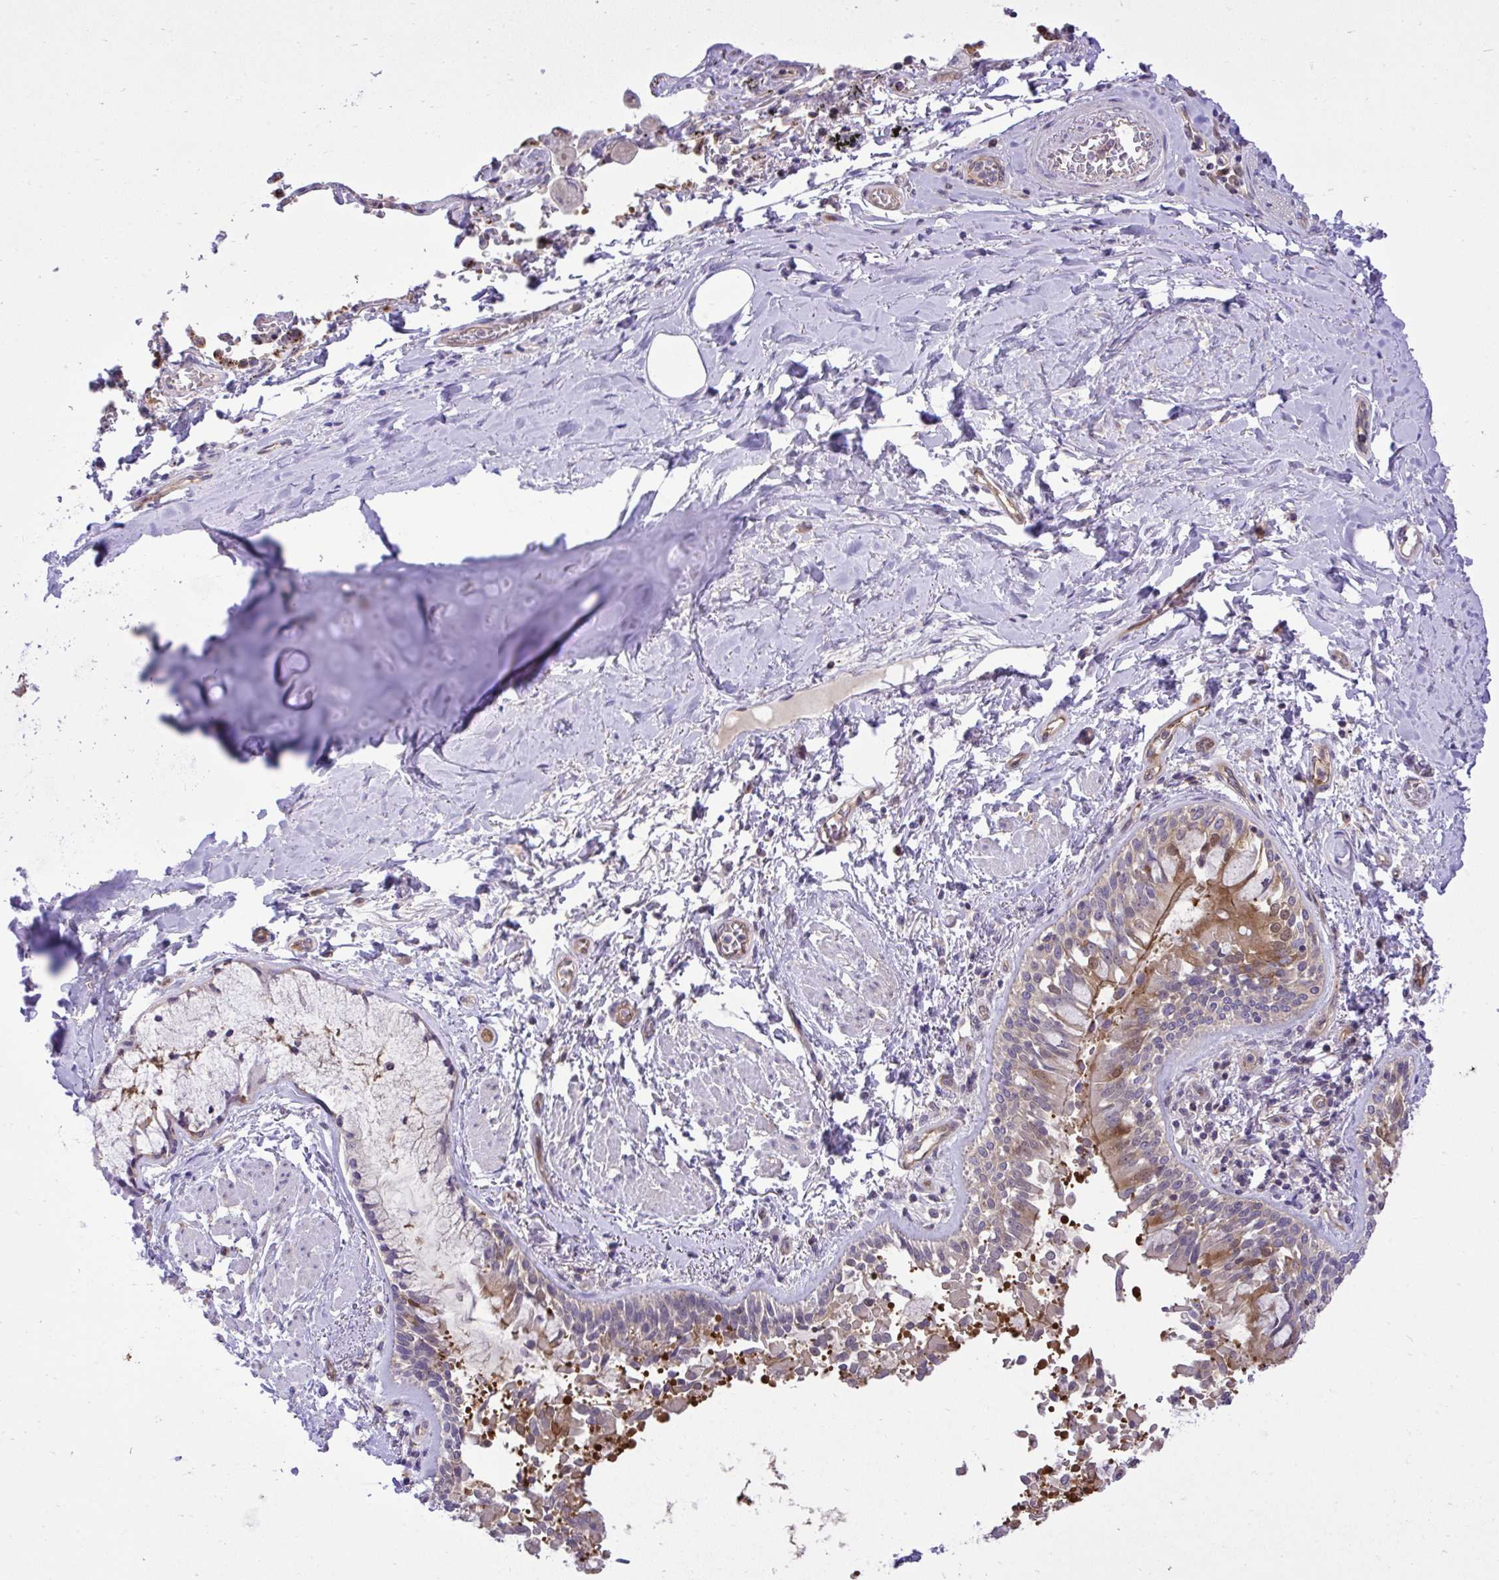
{"staining": {"intensity": "negative", "quantity": "none", "location": "none"}, "tissue": "adipose tissue", "cell_type": "Adipocytes", "image_type": "normal", "snomed": [{"axis": "morphology", "description": "Normal tissue, NOS"}, {"axis": "morphology", "description": "Degeneration, NOS"}, {"axis": "topography", "description": "Cartilage tissue"}, {"axis": "topography", "description": "Lung"}], "caption": "Unremarkable adipose tissue was stained to show a protein in brown. There is no significant staining in adipocytes. (Stains: DAB (3,3'-diaminobenzidine) immunohistochemistry (IHC) with hematoxylin counter stain, Microscopy: brightfield microscopy at high magnification).", "gene": "PPP5C", "patient": {"sex": "female", "age": 61}}